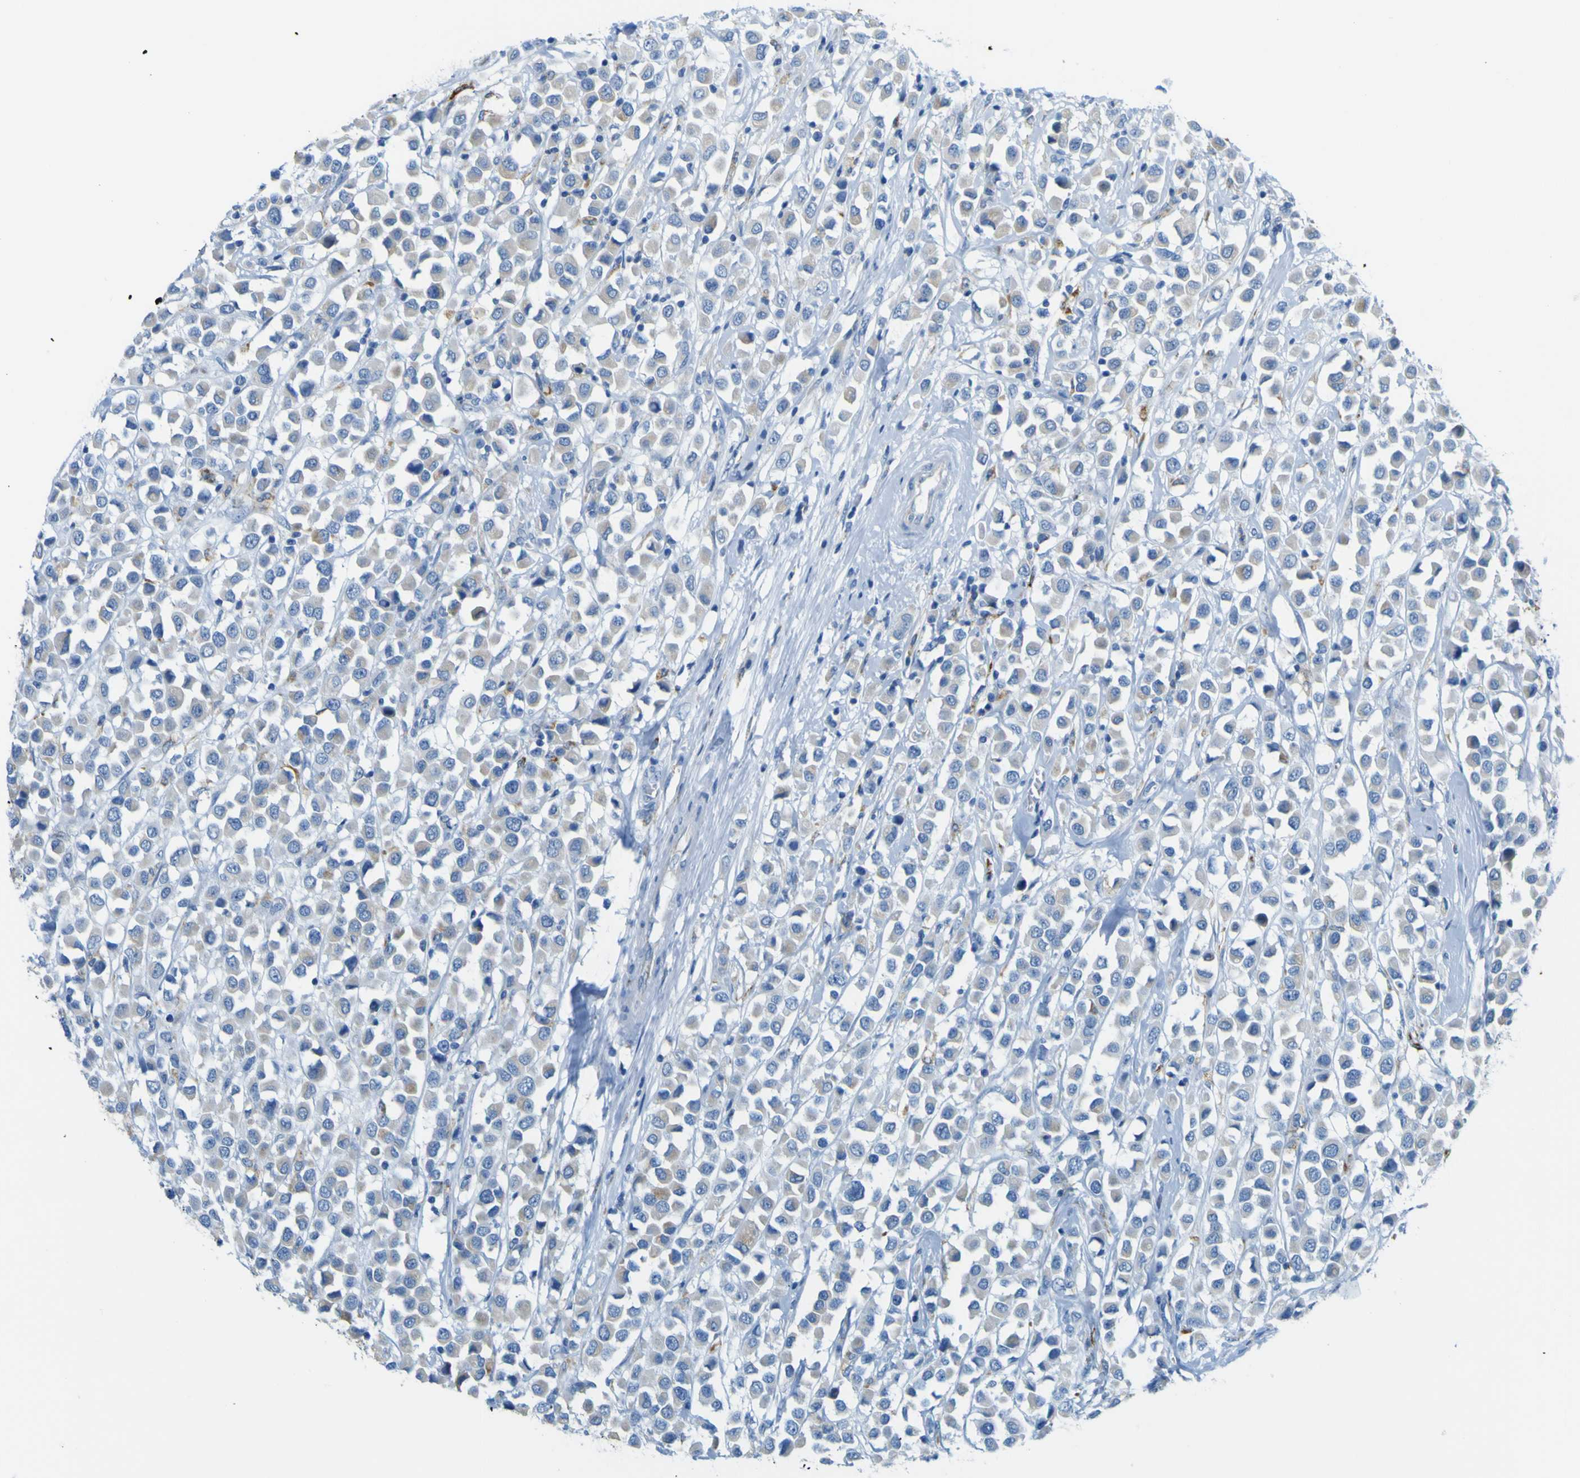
{"staining": {"intensity": "weak", "quantity": "<25%", "location": "cytoplasmic/membranous"}, "tissue": "breast cancer", "cell_type": "Tumor cells", "image_type": "cancer", "snomed": [{"axis": "morphology", "description": "Duct carcinoma"}, {"axis": "topography", "description": "Breast"}], "caption": "Immunohistochemical staining of breast cancer (infiltrating ductal carcinoma) demonstrates no significant expression in tumor cells.", "gene": "ACSL1", "patient": {"sex": "female", "age": 61}}